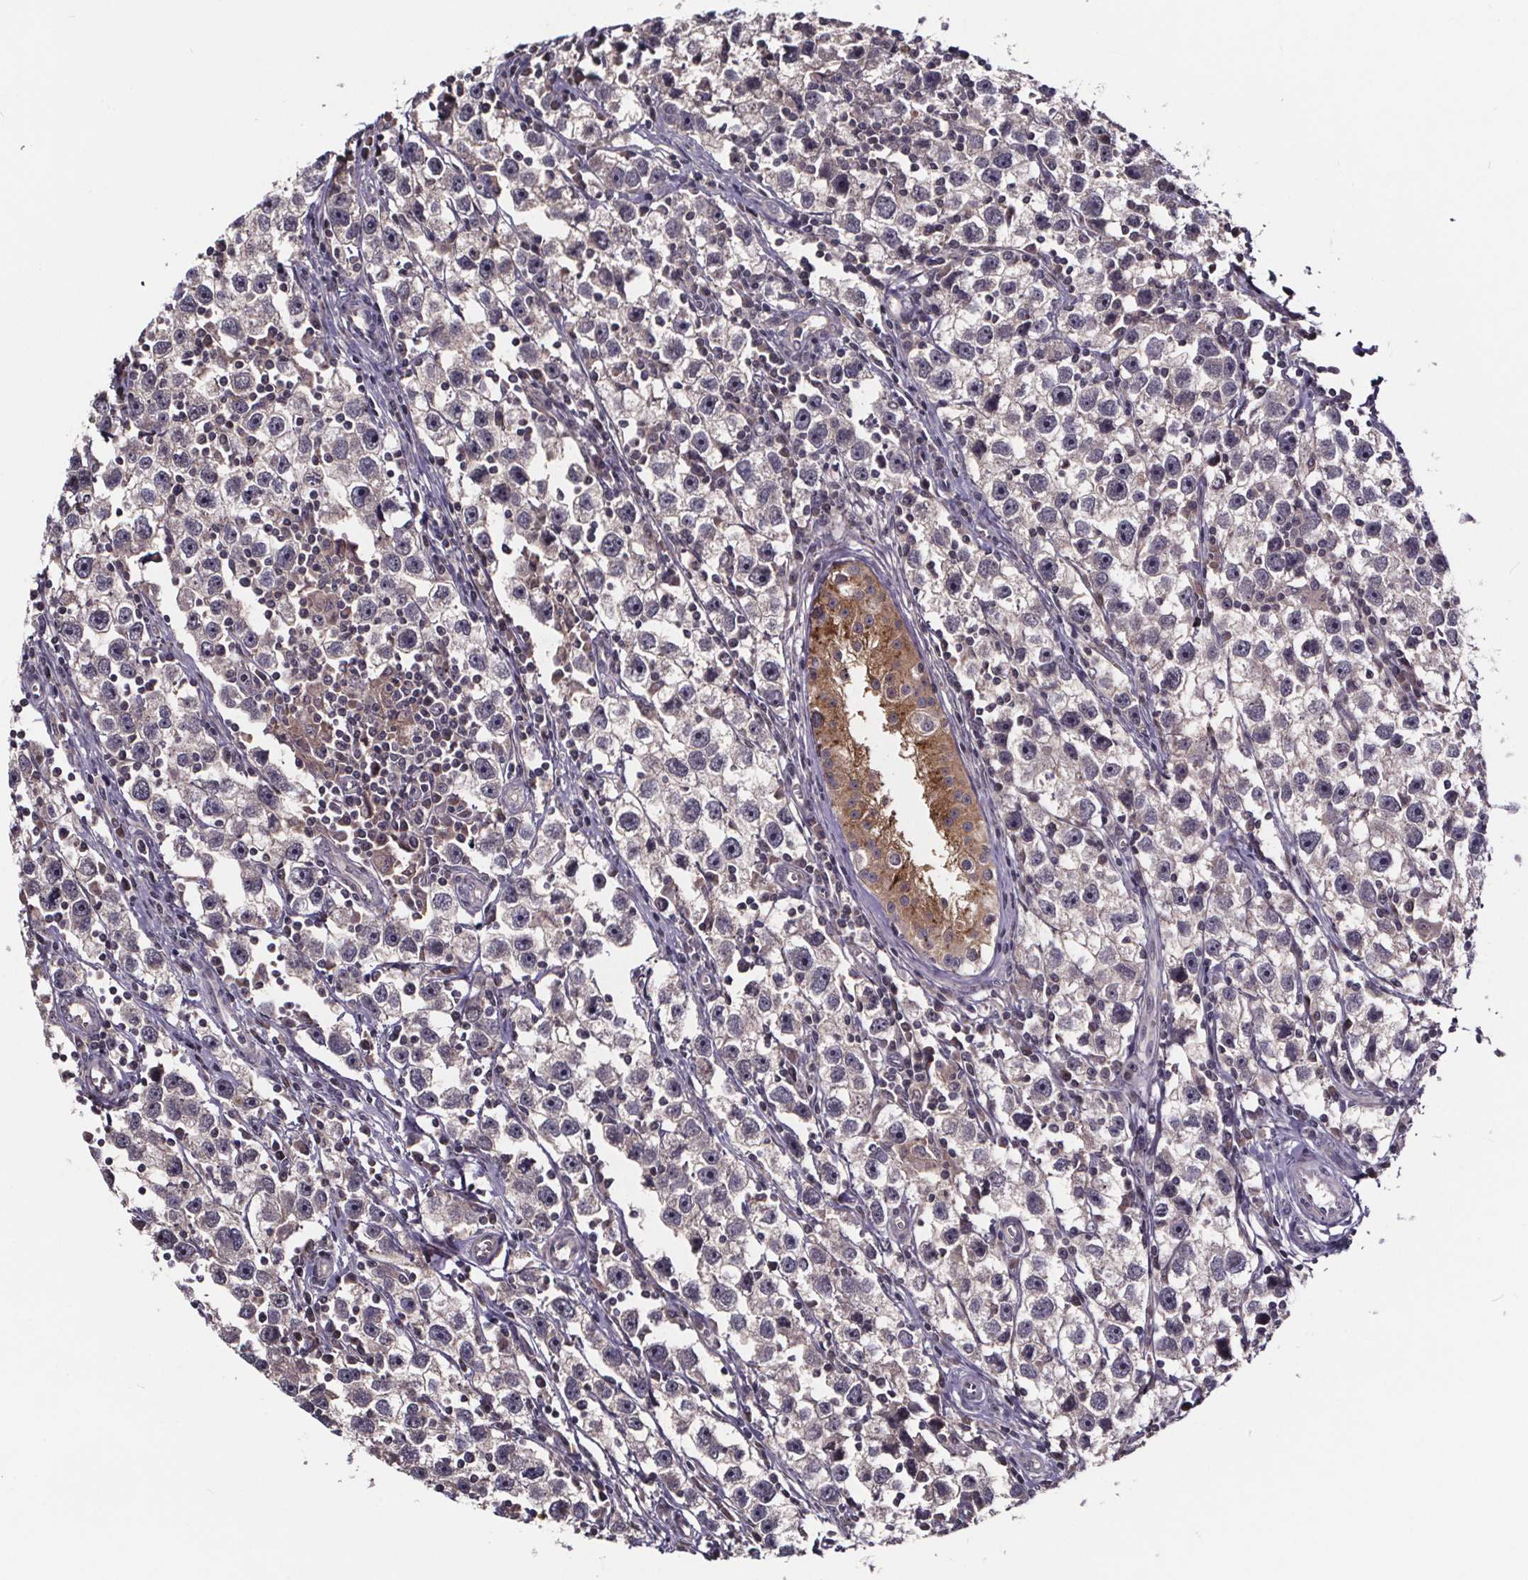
{"staining": {"intensity": "negative", "quantity": "none", "location": "none"}, "tissue": "testis cancer", "cell_type": "Tumor cells", "image_type": "cancer", "snomed": [{"axis": "morphology", "description": "Seminoma, NOS"}, {"axis": "topography", "description": "Testis"}], "caption": "High power microscopy histopathology image of an IHC image of testis cancer, revealing no significant expression in tumor cells. (Stains: DAB (3,3'-diaminobenzidine) immunohistochemistry (IHC) with hematoxylin counter stain, Microscopy: brightfield microscopy at high magnification).", "gene": "SMIM1", "patient": {"sex": "male", "age": 30}}